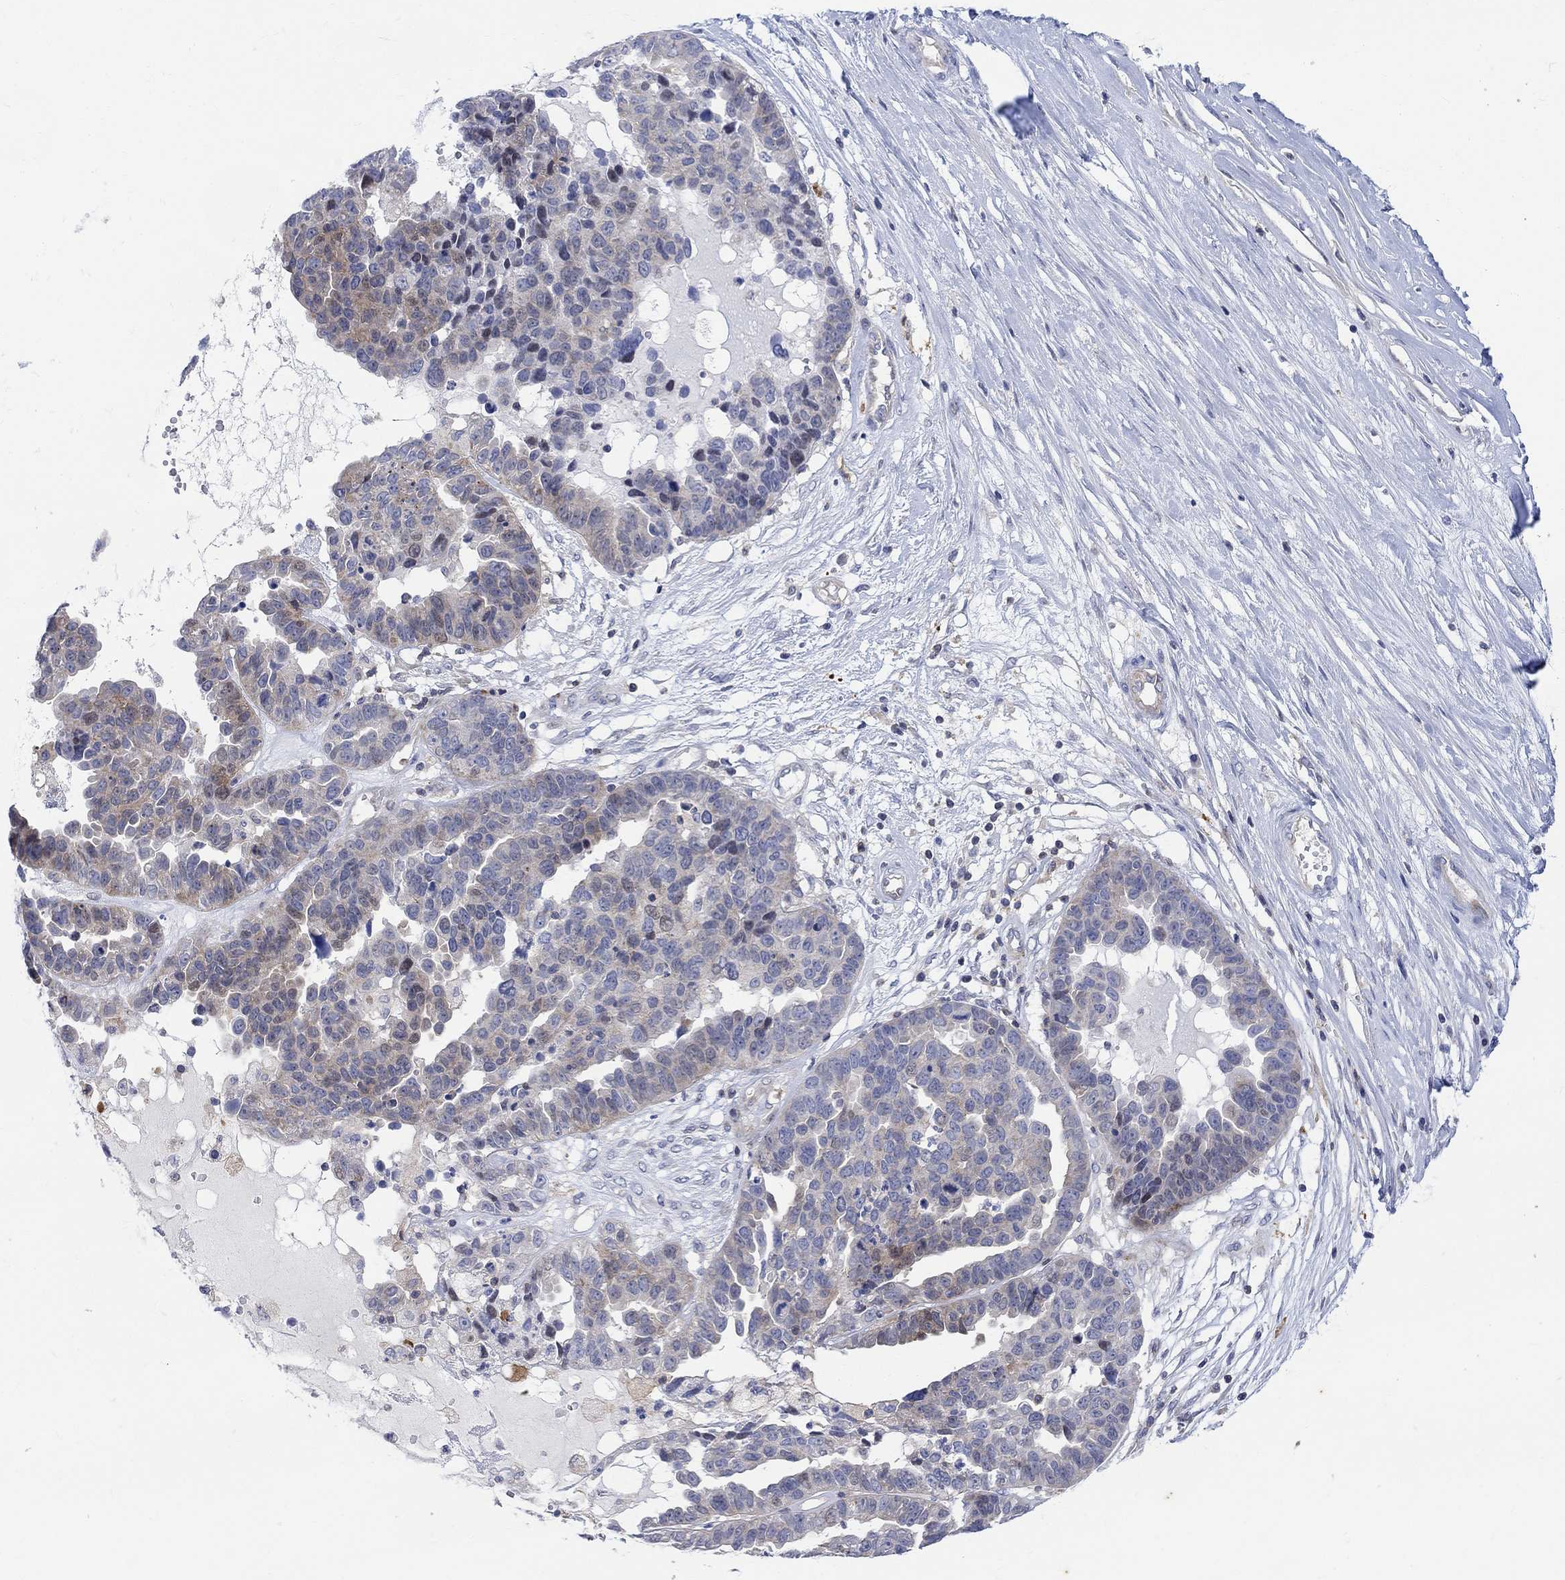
{"staining": {"intensity": "moderate", "quantity": "<25%", "location": "cytoplasmic/membranous"}, "tissue": "ovarian cancer", "cell_type": "Tumor cells", "image_type": "cancer", "snomed": [{"axis": "morphology", "description": "Cystadenocarcinoma, serous, NOS"}, {"axis": "topography", "description": "Ovary"}], "caption": "Protein expression analysis of human ovarian cancer reveals moderate cytoplasmic/membranous expression in about <25% of tumor cells.", "gene": "ARSK", "patient": {"sex": "female", "age": 87}}